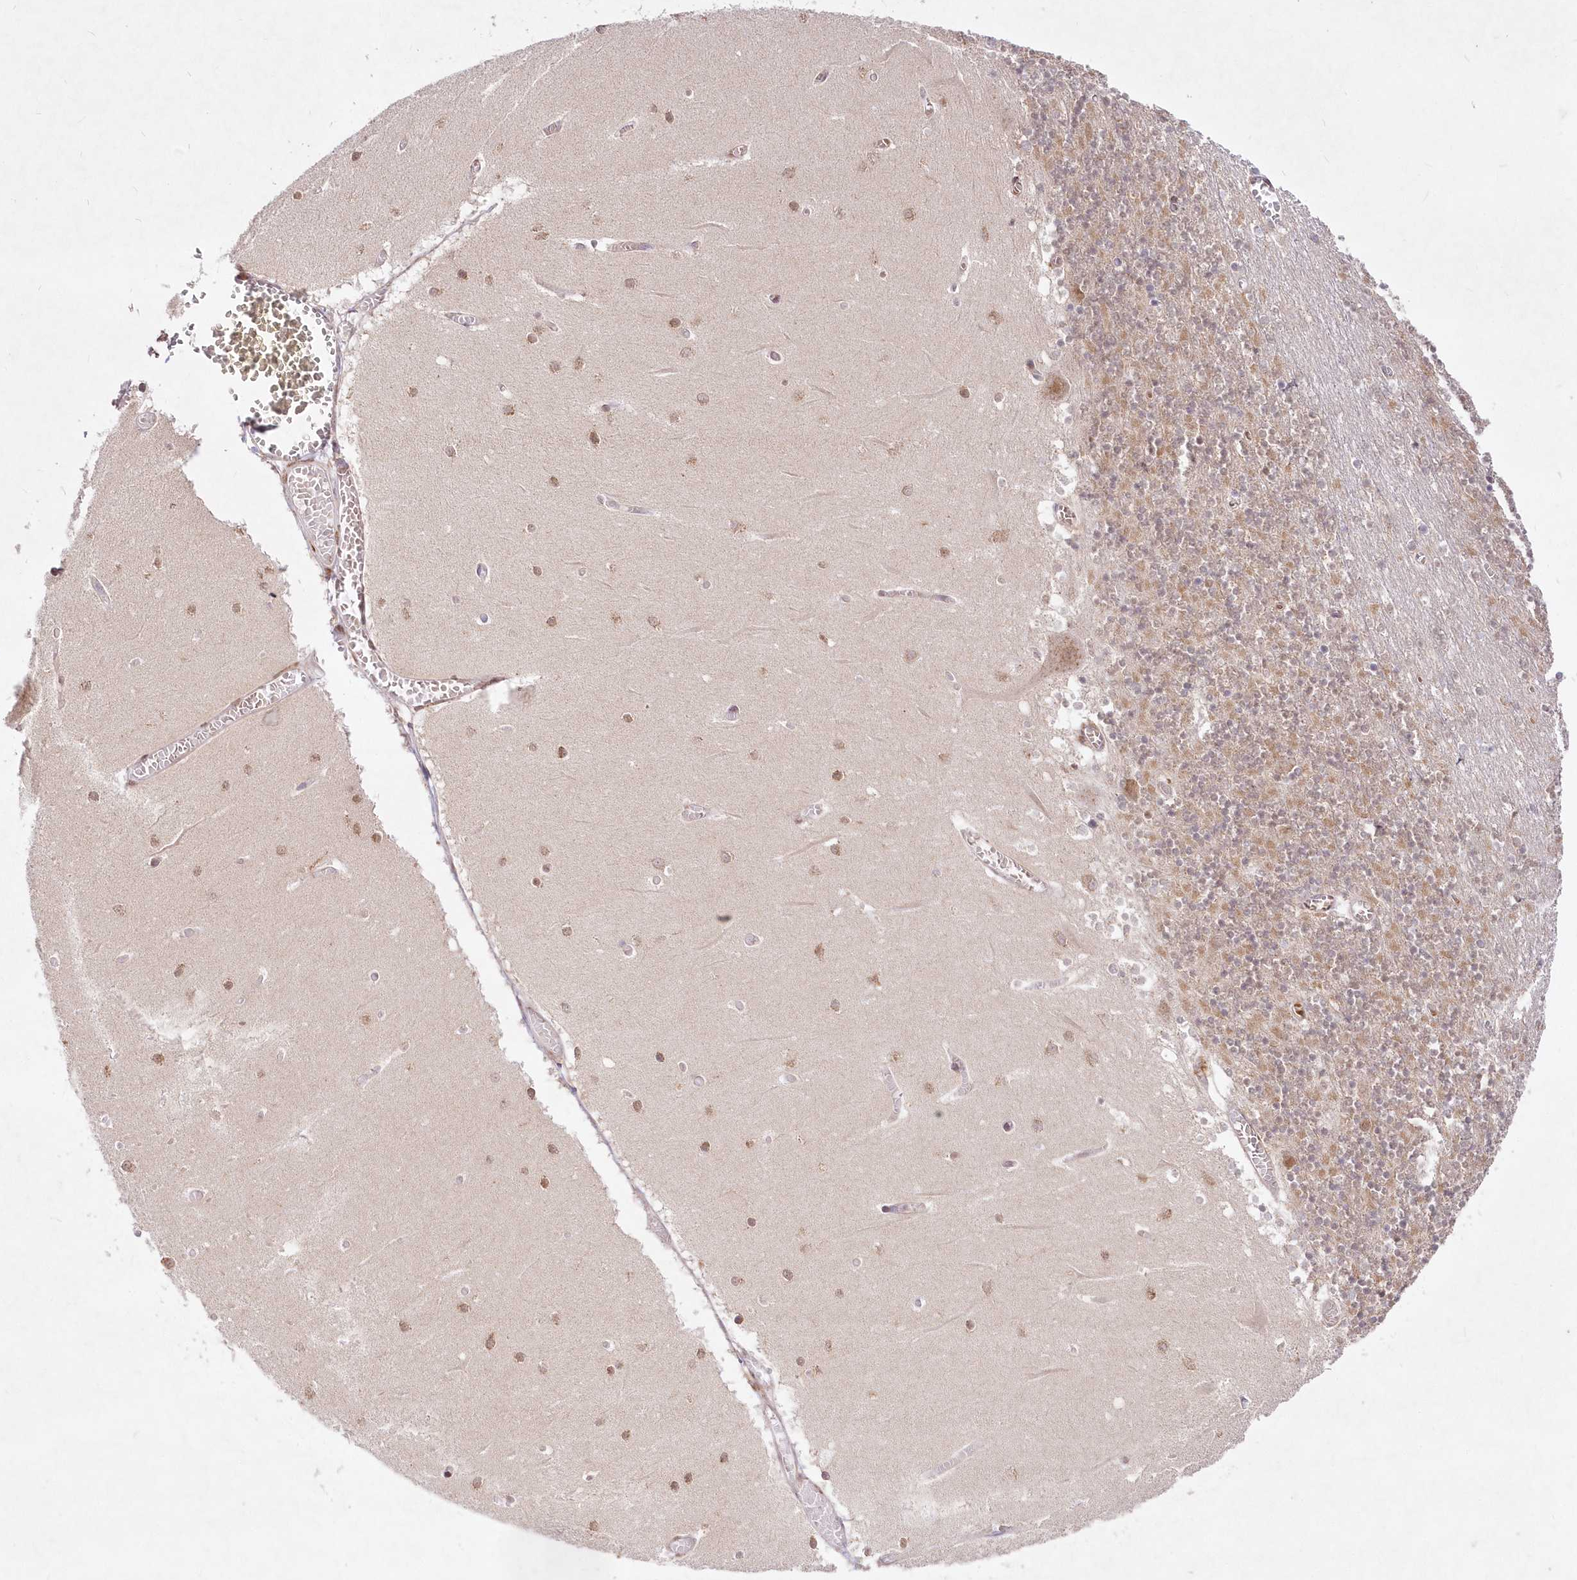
{"staining": {"intensity": "moderate", "quantity": "25%-75%", "location": "cytoplasmic/membranous,nuclear"}, "tissue": "cerebellum", "cell_type": "Cells in granular layer", "image_type": "normal", "snomed": [{"axis": "morphology", "description": "Normal tissue, NOS"}, {"axis": "topography", "description": "Cerebellum"}], "caption": "Immunohistochemical staining of benign cerebellum shows 25%-75% levels of moderate cytoplasmic/membranous,nuclear protein positivity in about 25%-75% of cells in granular layer. (Brightfield microscopy of DAB IHC at high magnification).", "gene": "LDB1", "patient": {"sex": "female", "age": 28}}